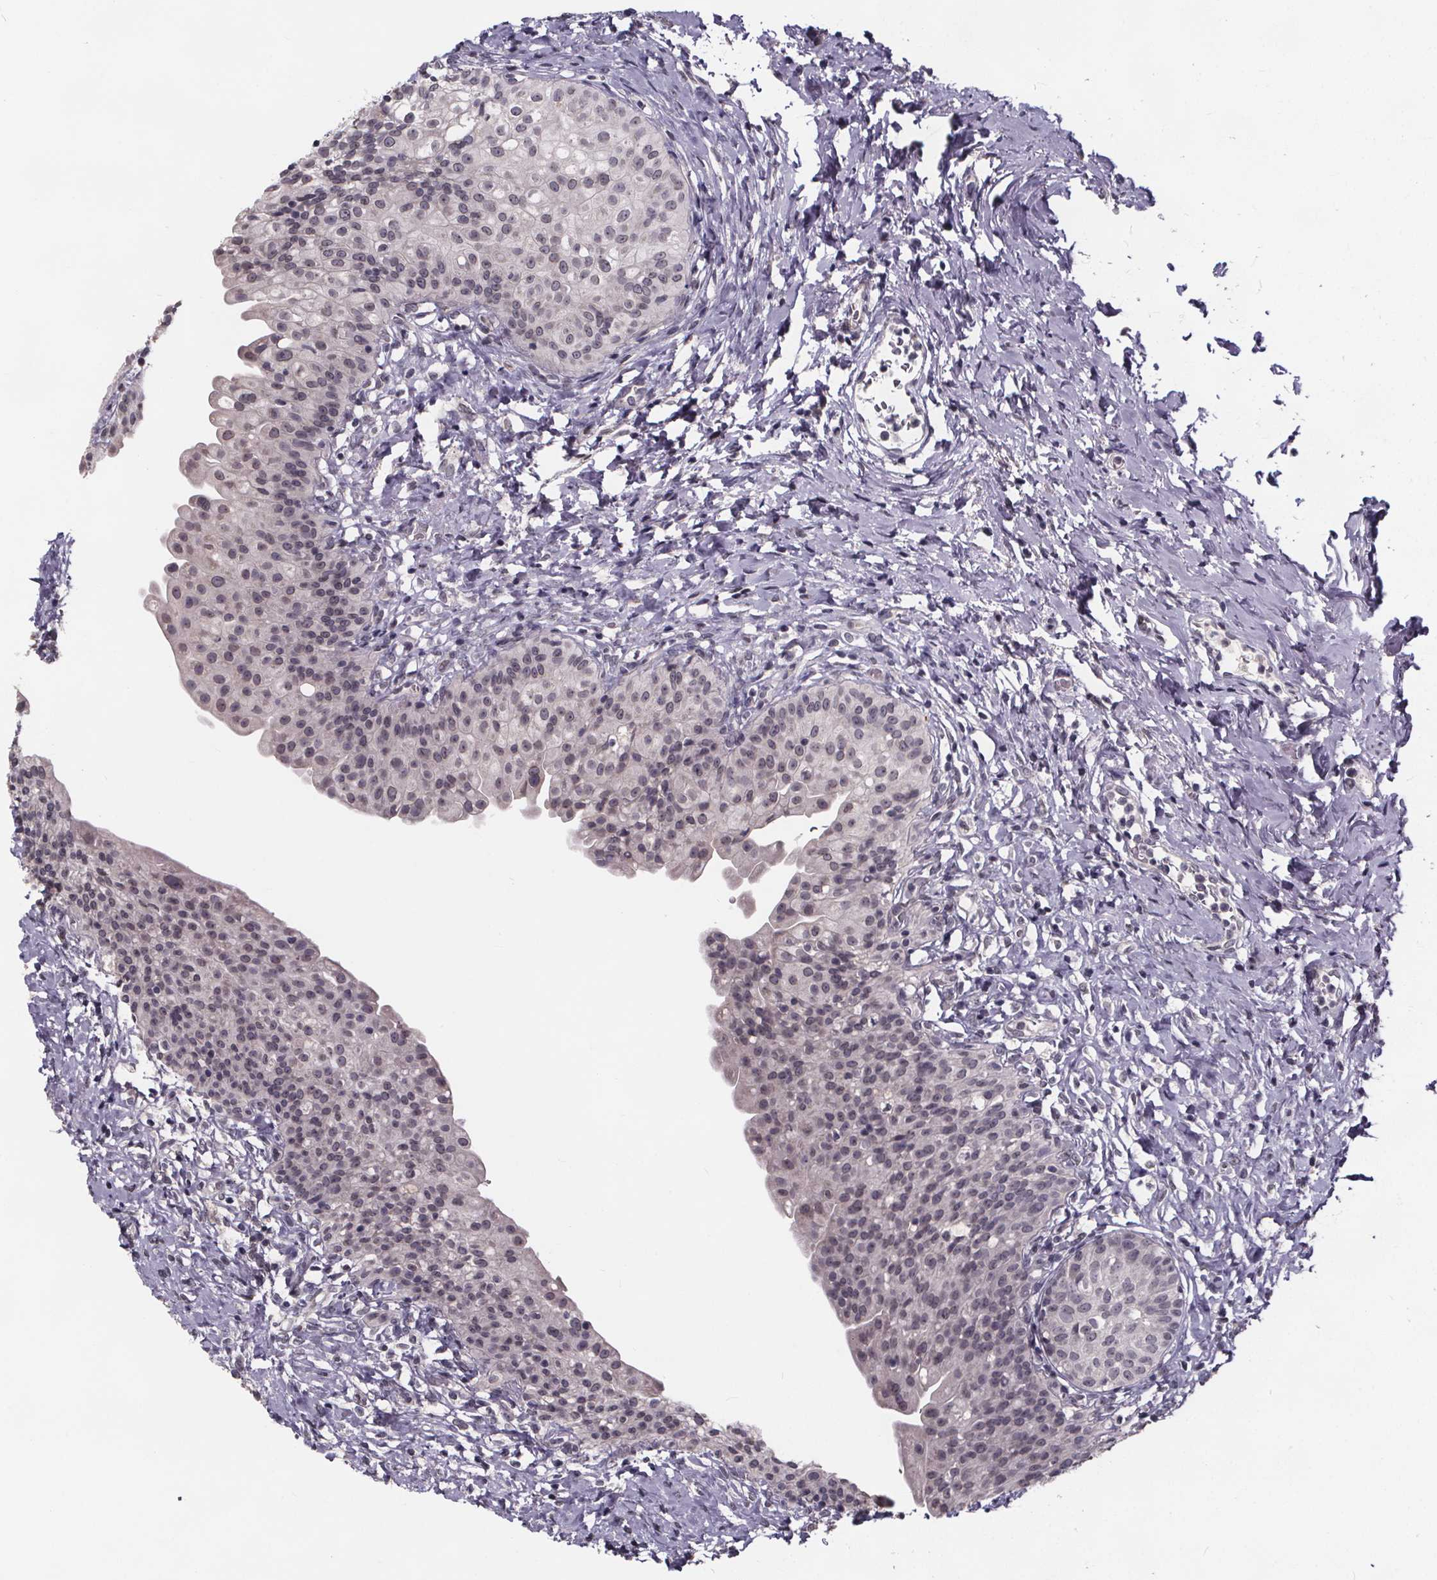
{"staining": {"intensity": "weak", "quantity": "<25%", "location": "nuclear"}, "tissue": "urinary bladder", "cell_type": "Urothelial cells", "image_type": "normal", "snomed": [{"axis": "morphology", "description": "Normal tissue, NOS"}, {"axis": "topography", "description": "Urinary bladder"}], "caption": "Photomicrograph shows no protein staining in urothelial cells of normal urinary bladder. (DAB immunohistochemistry (IHC) with hematoxylin counter stain).", "gene": "FAM181B", "patient": {"sex": "male", "age": 76}}